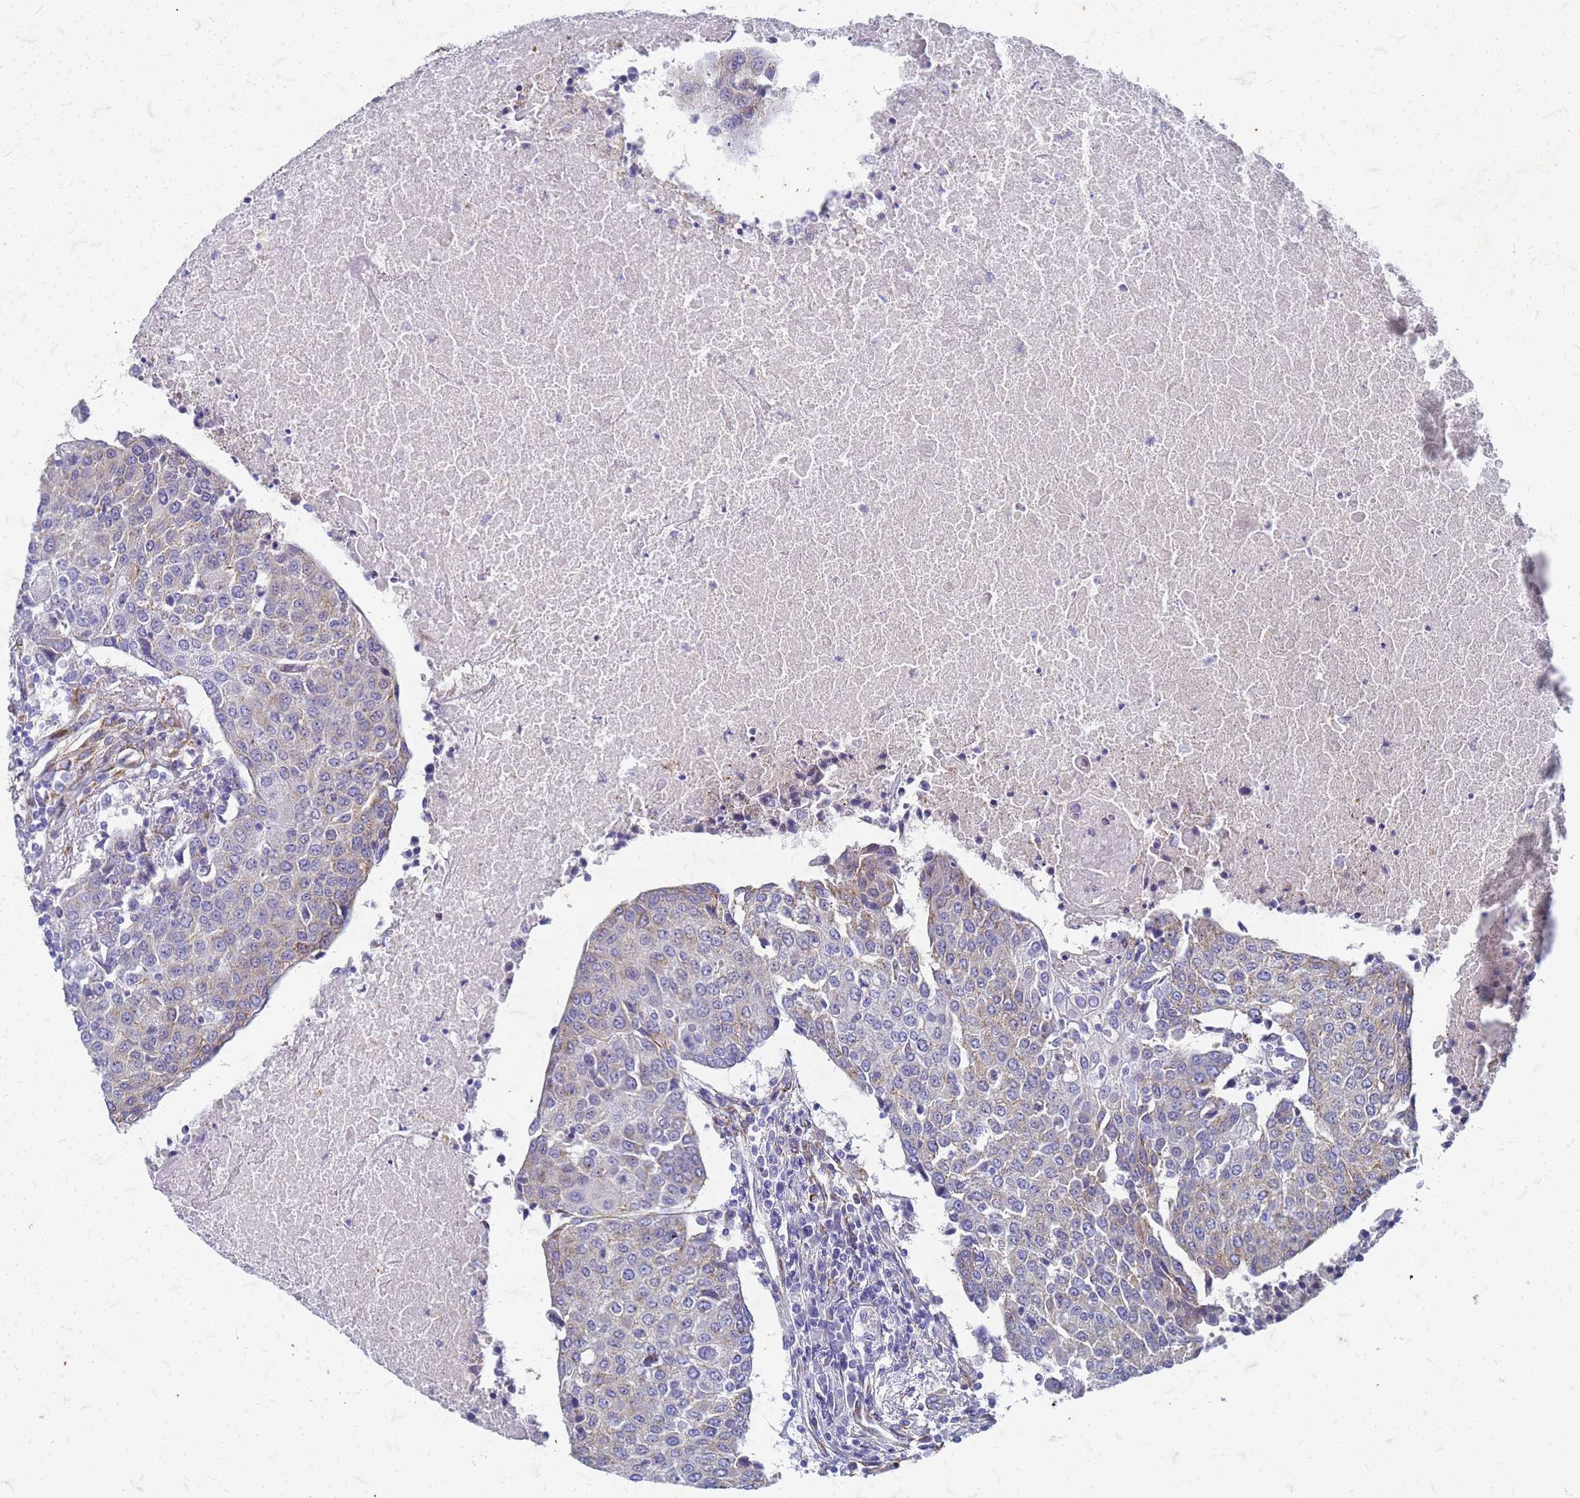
{"staining": {"intensity": "weak", "quantity": "<25%", "location": "cytoplasmic/membranous"}, "tissue": "urothelial cancer", "cell_type": "Tumor cells", "image_type": "cancer", "snomed": [{"axis": "morphology", "description": "Urothelial carcinoma, High grade"}, {"axis": "topography", "description": "Urinary bladder"}], "caption": "Immunohistochemical staining of human urothelial cancer demonstrates no significant staining in tumor cells.", "gene": "TRIM64B", "patient": {"sex": "female", "age": 85}}